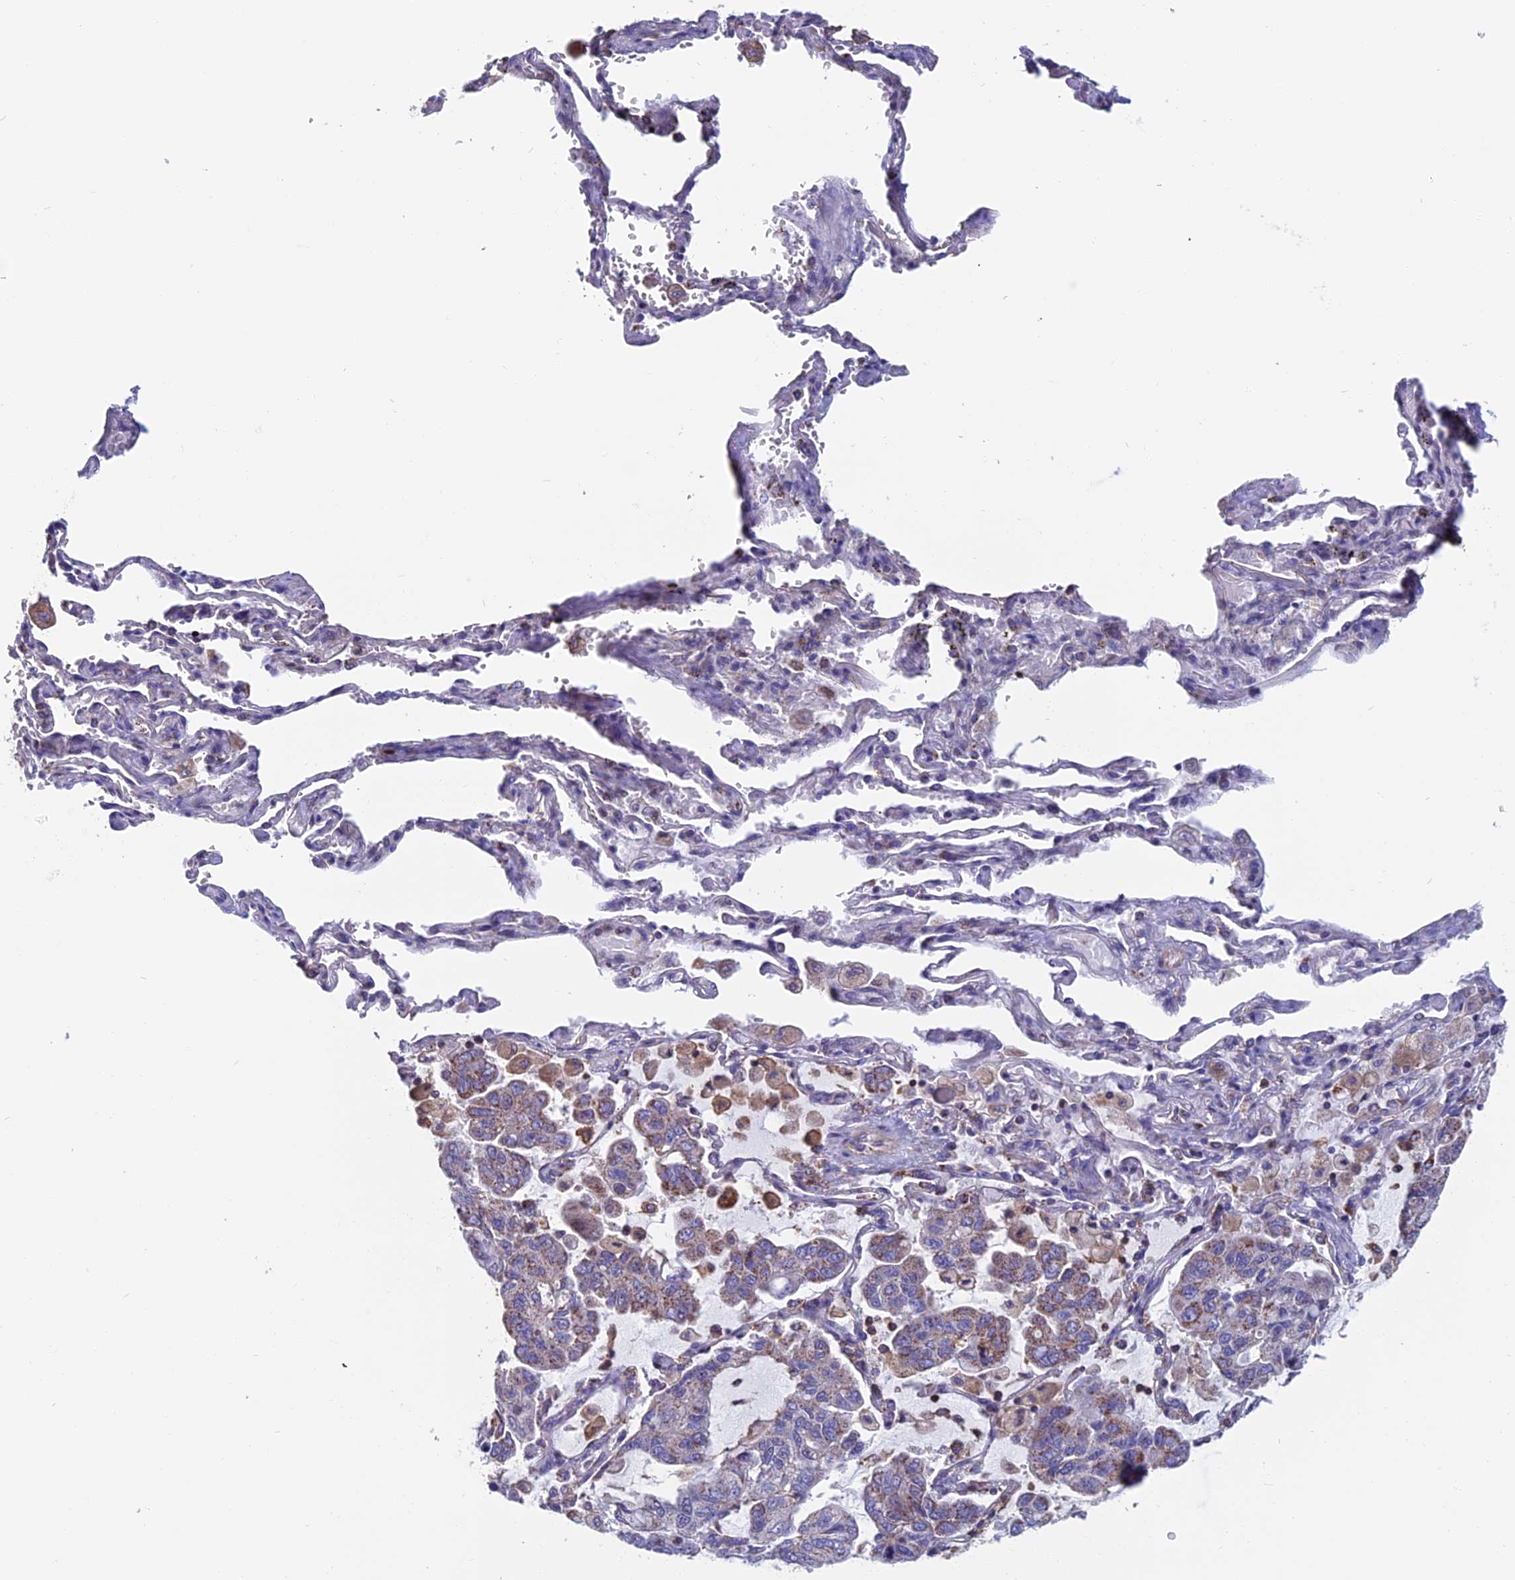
{"staining": {"intensity": "weak", "quantity": "25%-75%", "location": "cytoplasmic/membranous"}, "tissue": "lung cancer", "cell_type": "Tumor cells", "image_type": "cancer", "snomed": [{"axis": "morphology", "description": "Adenocarcinoma, NOS"}, {"axis": "topography", "description": "Lung"}], "caption": "DAB (3,3'-diaminobenzidine) immunohistochemical staining of human lung cancer shows weak cytoplasmic/membranous protein staining in approximately 25%-75% of tumor cells. (Brightfield microscopy of DAB IHC at high magnification).", "gene": "HSD17B8", "patient": {"sex": "male", "age": 64}}